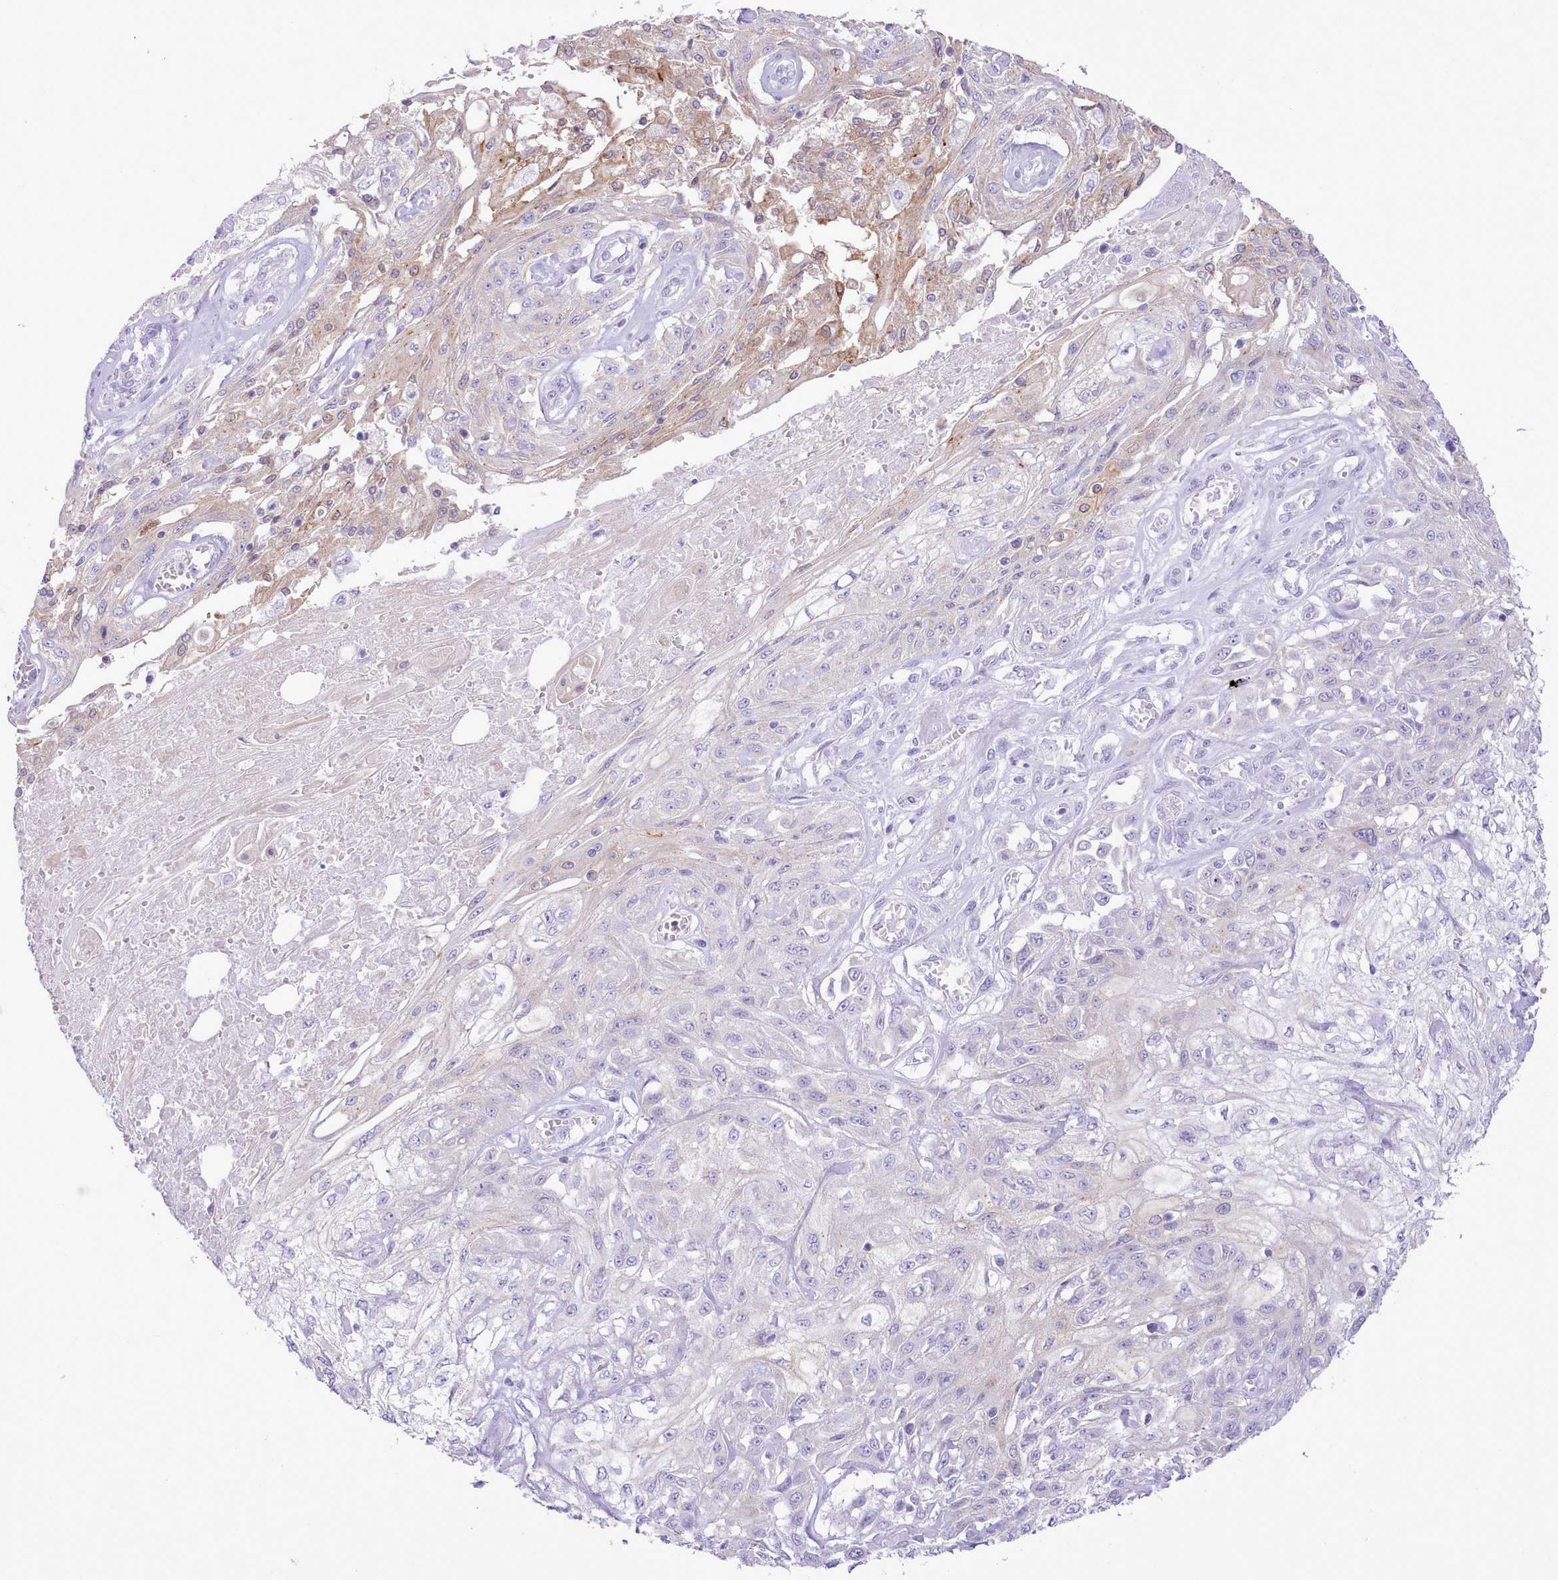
{"staining": {"intensity": "negative", "quantity": "none", "location": "none"}, "tissue": "skin cancer", "cell_type": "Tumor cells", "image_type": "cancer", "snomed": [{"axis": "morphology", "description": "Squamous cell carcinoma, NOS"}, {"axis": "morphology", "description": "Squamous cell carcinoma, metastatic, NOS"}, {"axis": "topography", "description": "Skin"}, {"axis": "topography", "description": "Lymph node"}], "caption": "This is a micrograph of IHC staining of skin cancer, which shows no staining in tumor cells.", "gene": "MDFI", "patient": {"sex": "male", "age": 75}}